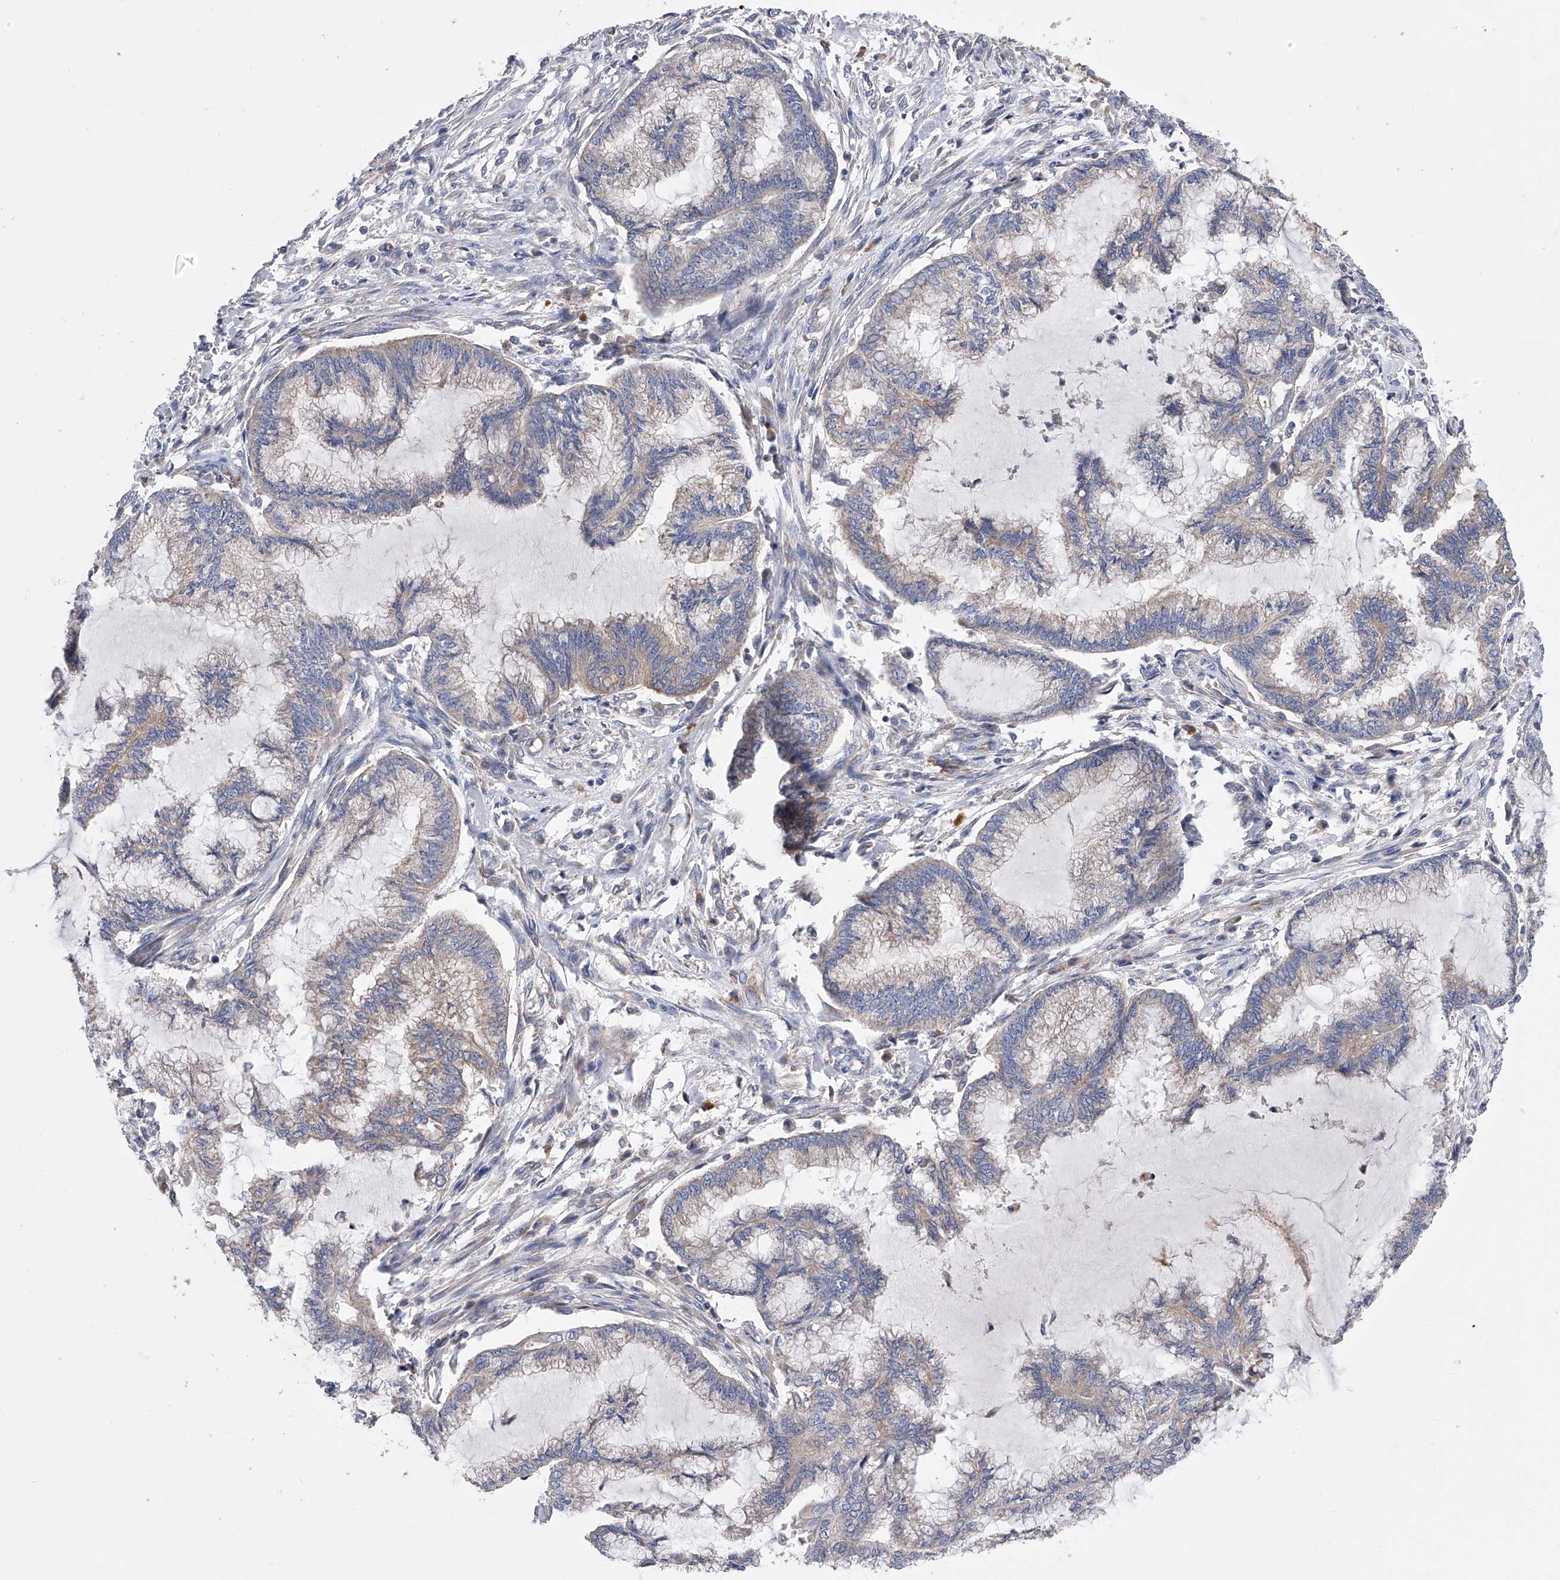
{"staining": {"intensity": "weak", "quantity": "25%-75%", "location": "cytoplasmic/membranous"}, "tissue": "endometrial cancer", "cell_type": "Tumor cells", "image_type": "cancer", "snomed": [{"axis": "morphology", "description": "Adenocarcinoma, NOS"}, {"axis": "topography", "description": "Endometrium"}], "caption": "A brown stain highlights weak cytoplasmic/membranous positivity of a protein in adenocarcinoma (endometrial) tumor cells.", "gene": "MLYCD", "patient": {"sex": "female", "age": 86}}